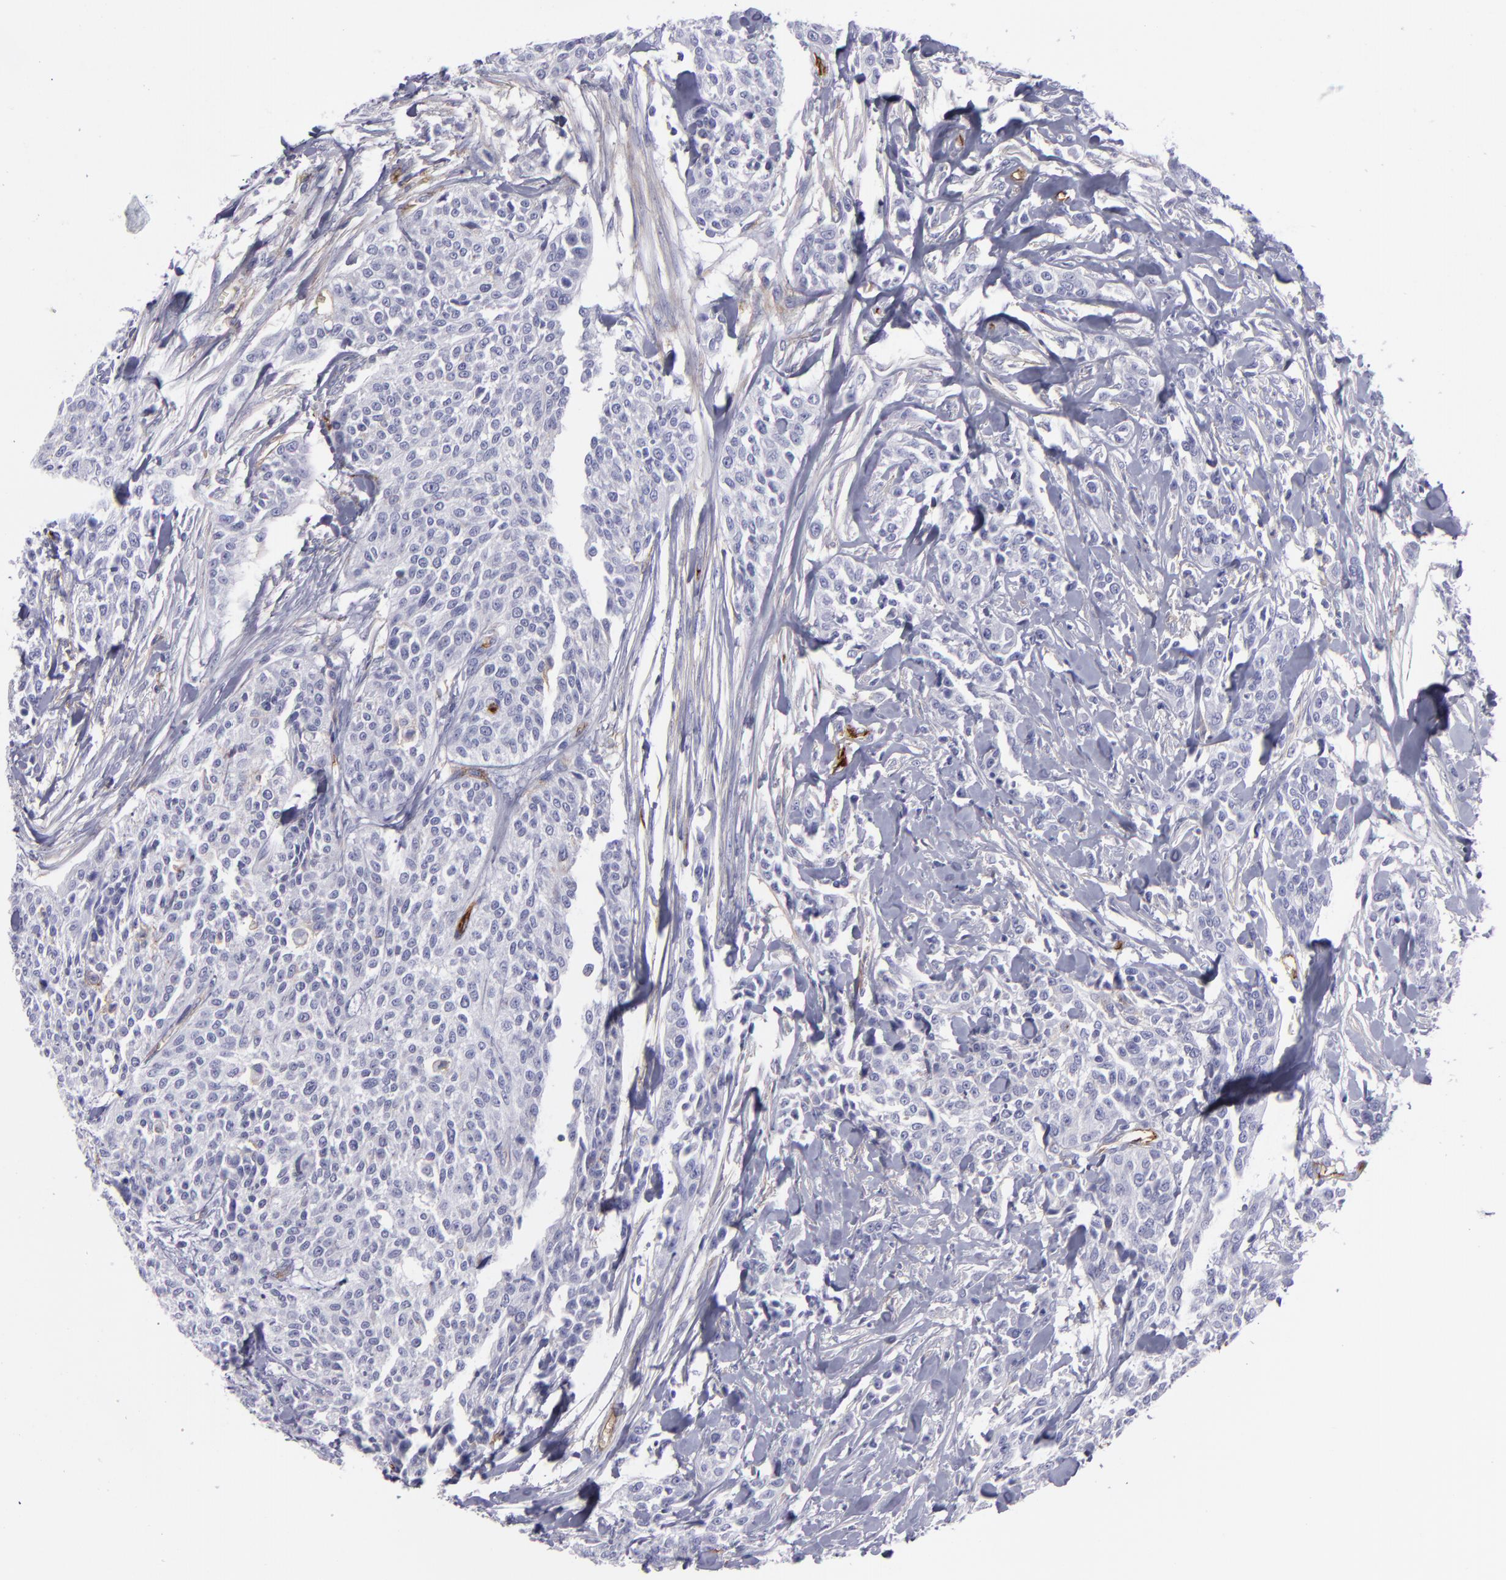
{"staining": {"intensity": "negative", "quantity": "none", "location": "none"}, "tissue": "urothelial cancer", "cell_type": "Tumor cells", "image_type": "cancer", "snomed": [{"axis": "morphology", "description": "Urothelial carcinoma, High grade"}, {"axis": "topography", "description": "Urinary bladder"}], "caption": "IHC photomicrograph of human urothelial cancer stained for a protein (brown), which exhibits no staining in tumor cells. Nuclei are stained in blue.", "gene": "ACE", "patient": {"sex": "male", "age": 56}}